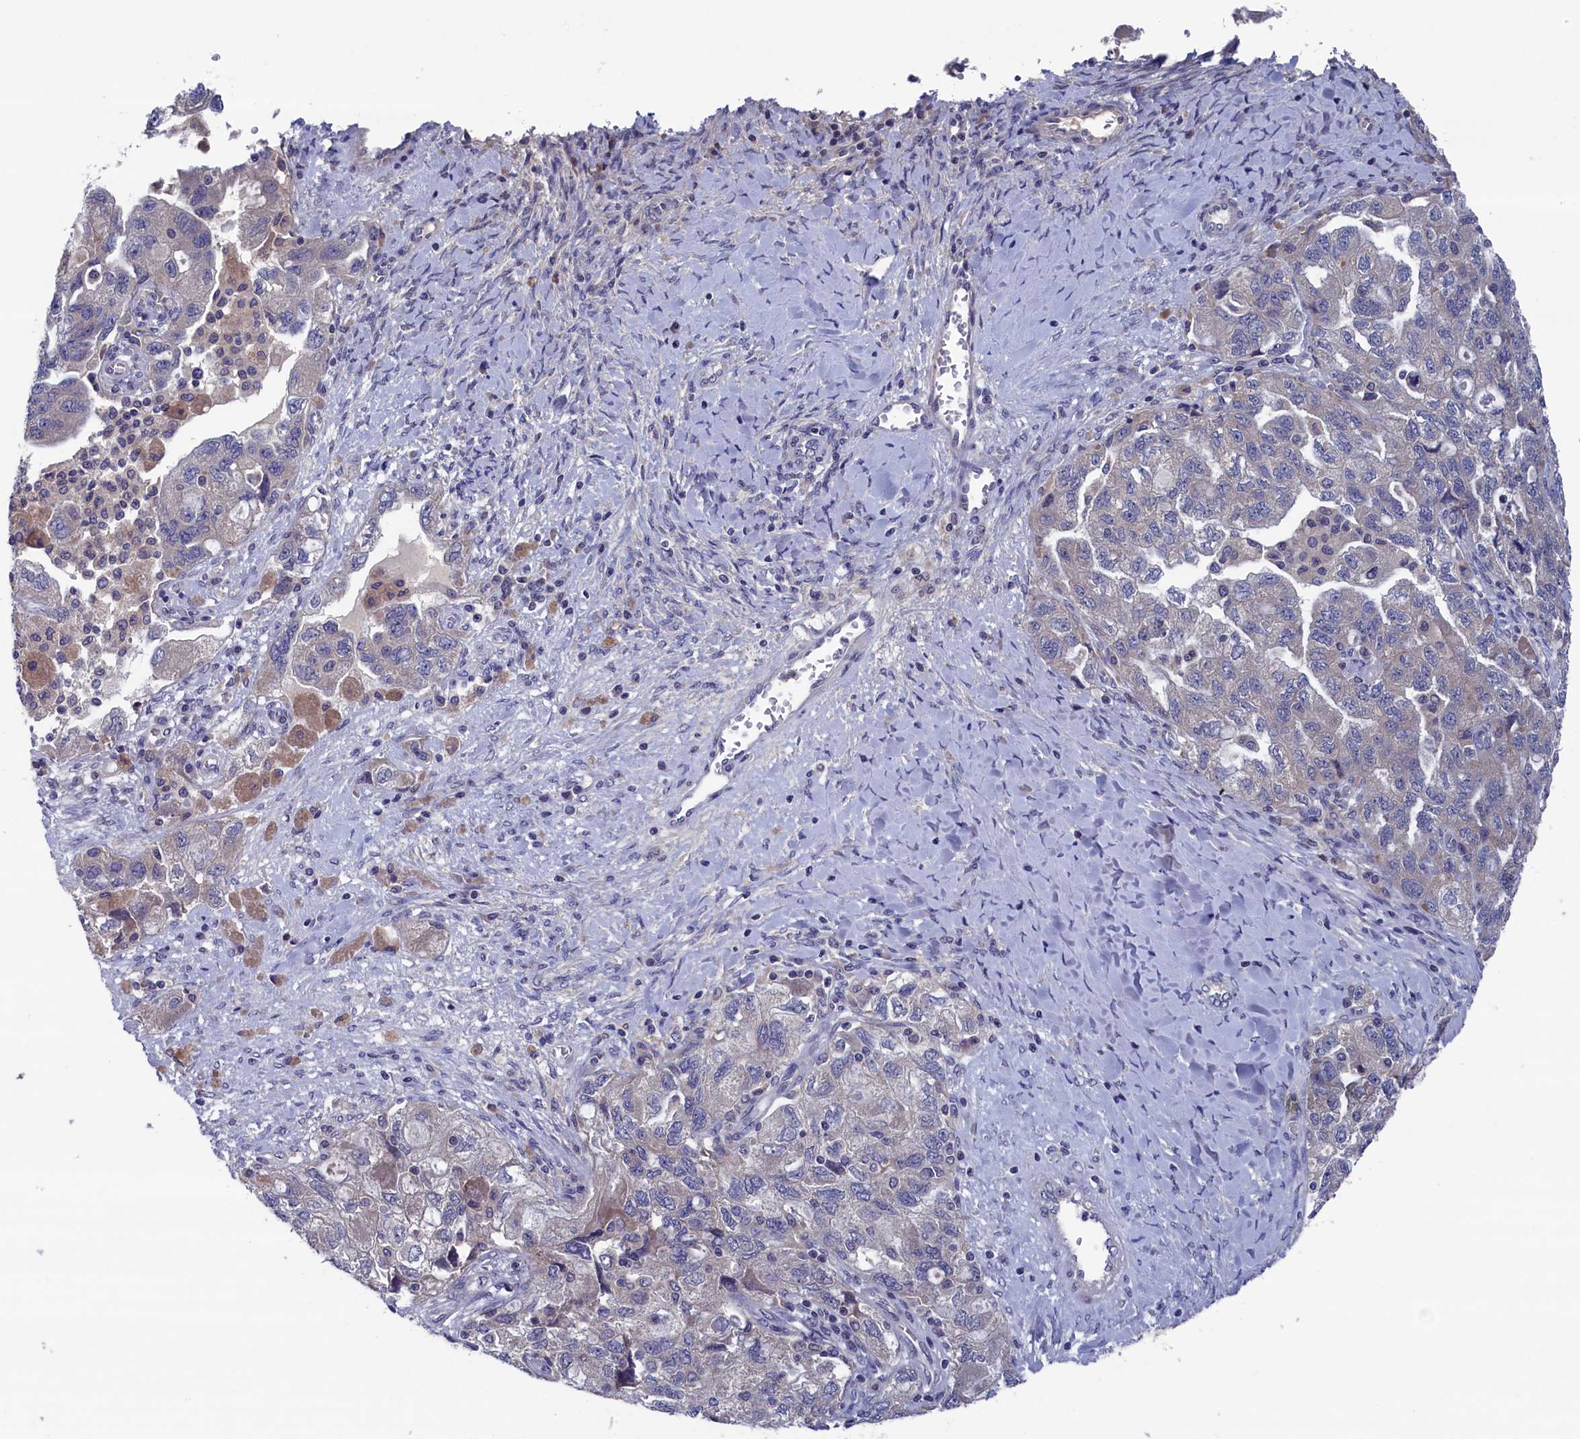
{"staining": {"intensity": "weak", "quantity": "<25%", "location": "cytoplasmic/membranous"}, "tissue": "ovarian cancer", "cell_type": "Tumor cells", "image_type": "cancer", "snomed": [{"axis": "morphology", "description": "Carcinoma, NOS"}, {"axis": "morphology", "description": "Cystadenocarcinoma, serous, NOS"}, {"axis": "topography", "description": "Ovary"}], "caption": "IHC of human ovarian cancer (carcinoma) displays no expression in tumor cells.", "gene": "SPATA13", "patient": {"sex": "female", "age": 69}}